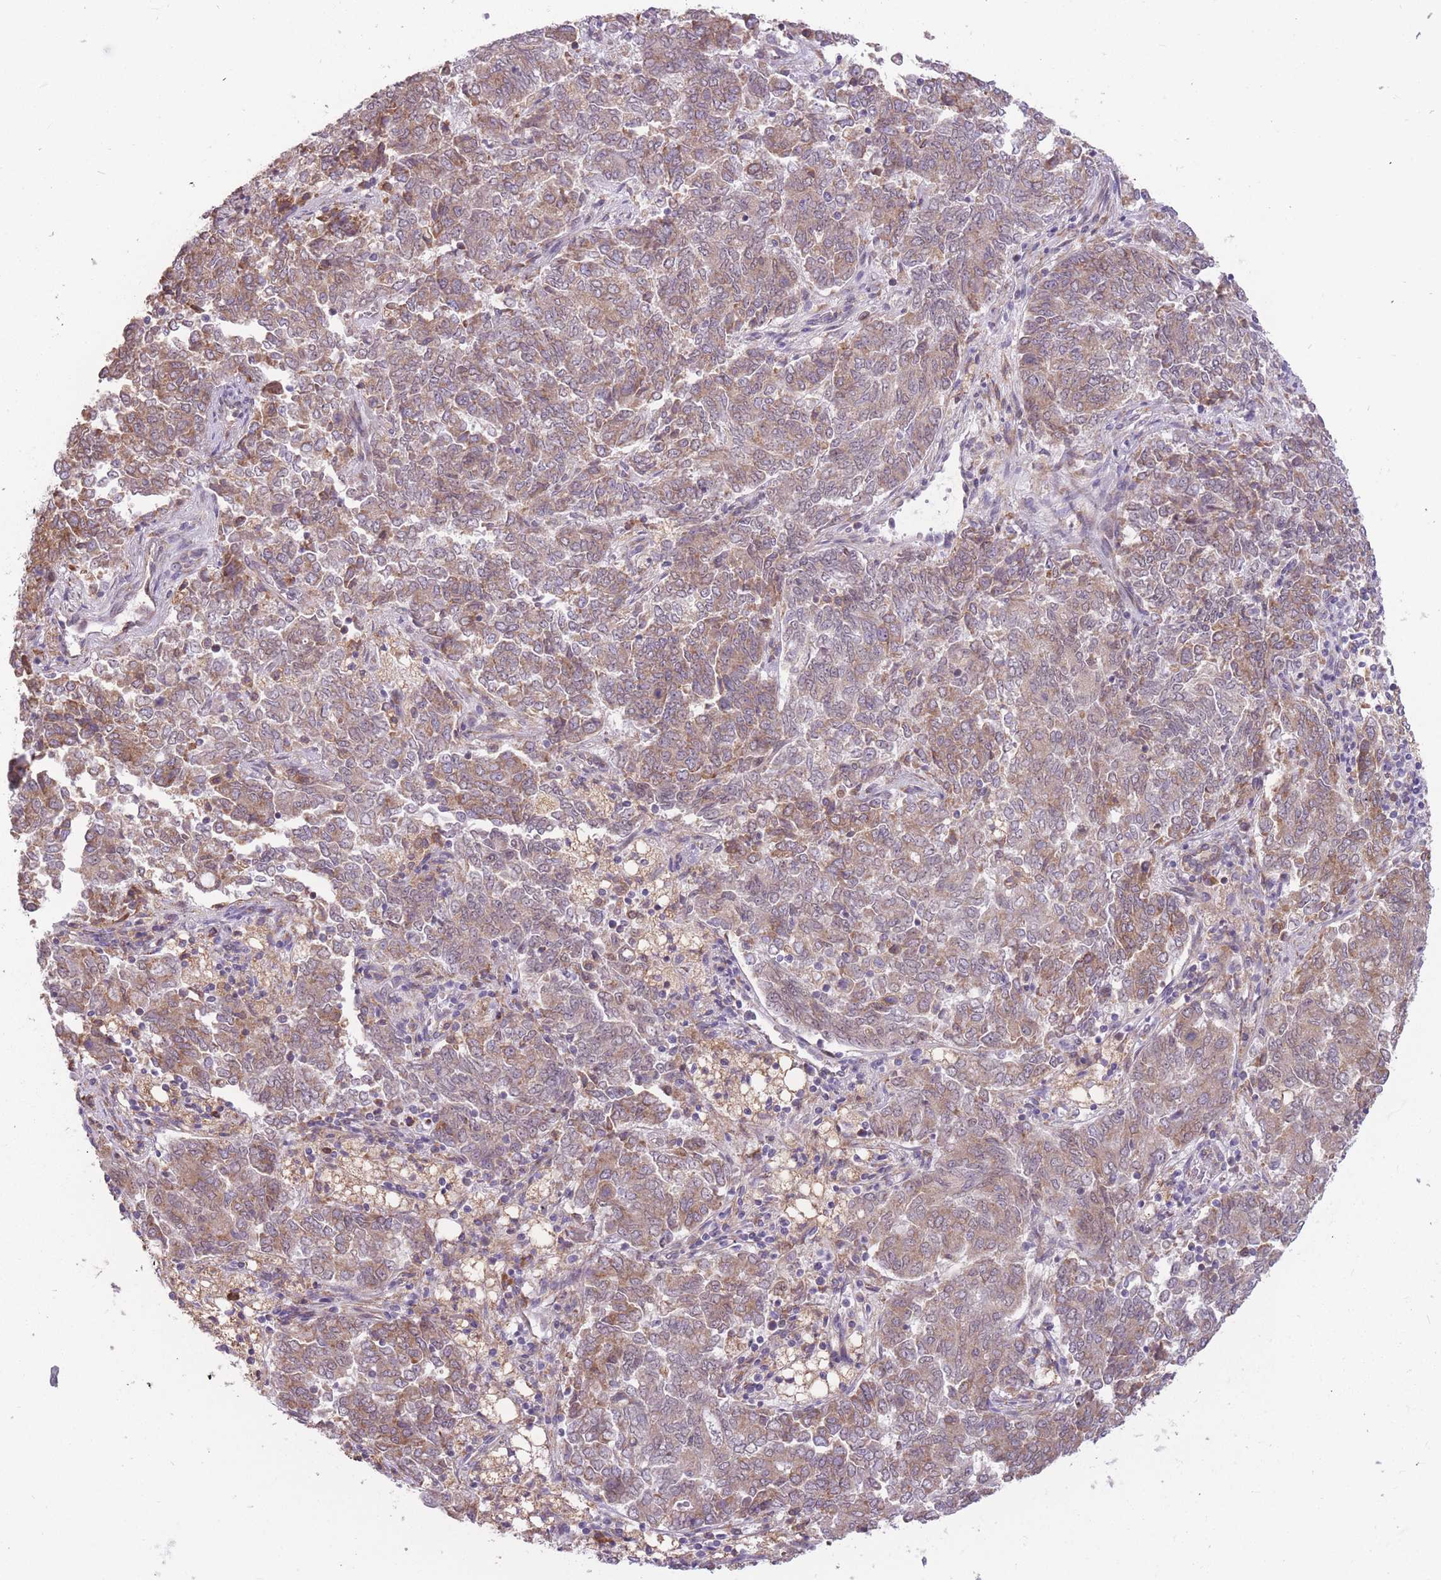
{"staining": {"intensity": "moderate", "quantity": ">75%", "location": "cytoplasmic/membranous"}, "tissue": "endometrial cancer", "cell_type": "Tumor cells", "image_type": "cancer", "snomed": [{"axis": "morphology", "description": "Adenocarcinoma, NOS"}, {"axis": "topography", "description": "Endometrium"}], "caption": "A brown stain shows moderate cytoplasmic/membranous positivity of a protein in human endometrial cancer tumor cells. (Stains: DAB in brown, nuclei in blue, Microscopy: brightfield microscopy at high magnification).", "gene": "TRAPPC5", "patient": {"sex": "female", "age": 80}}